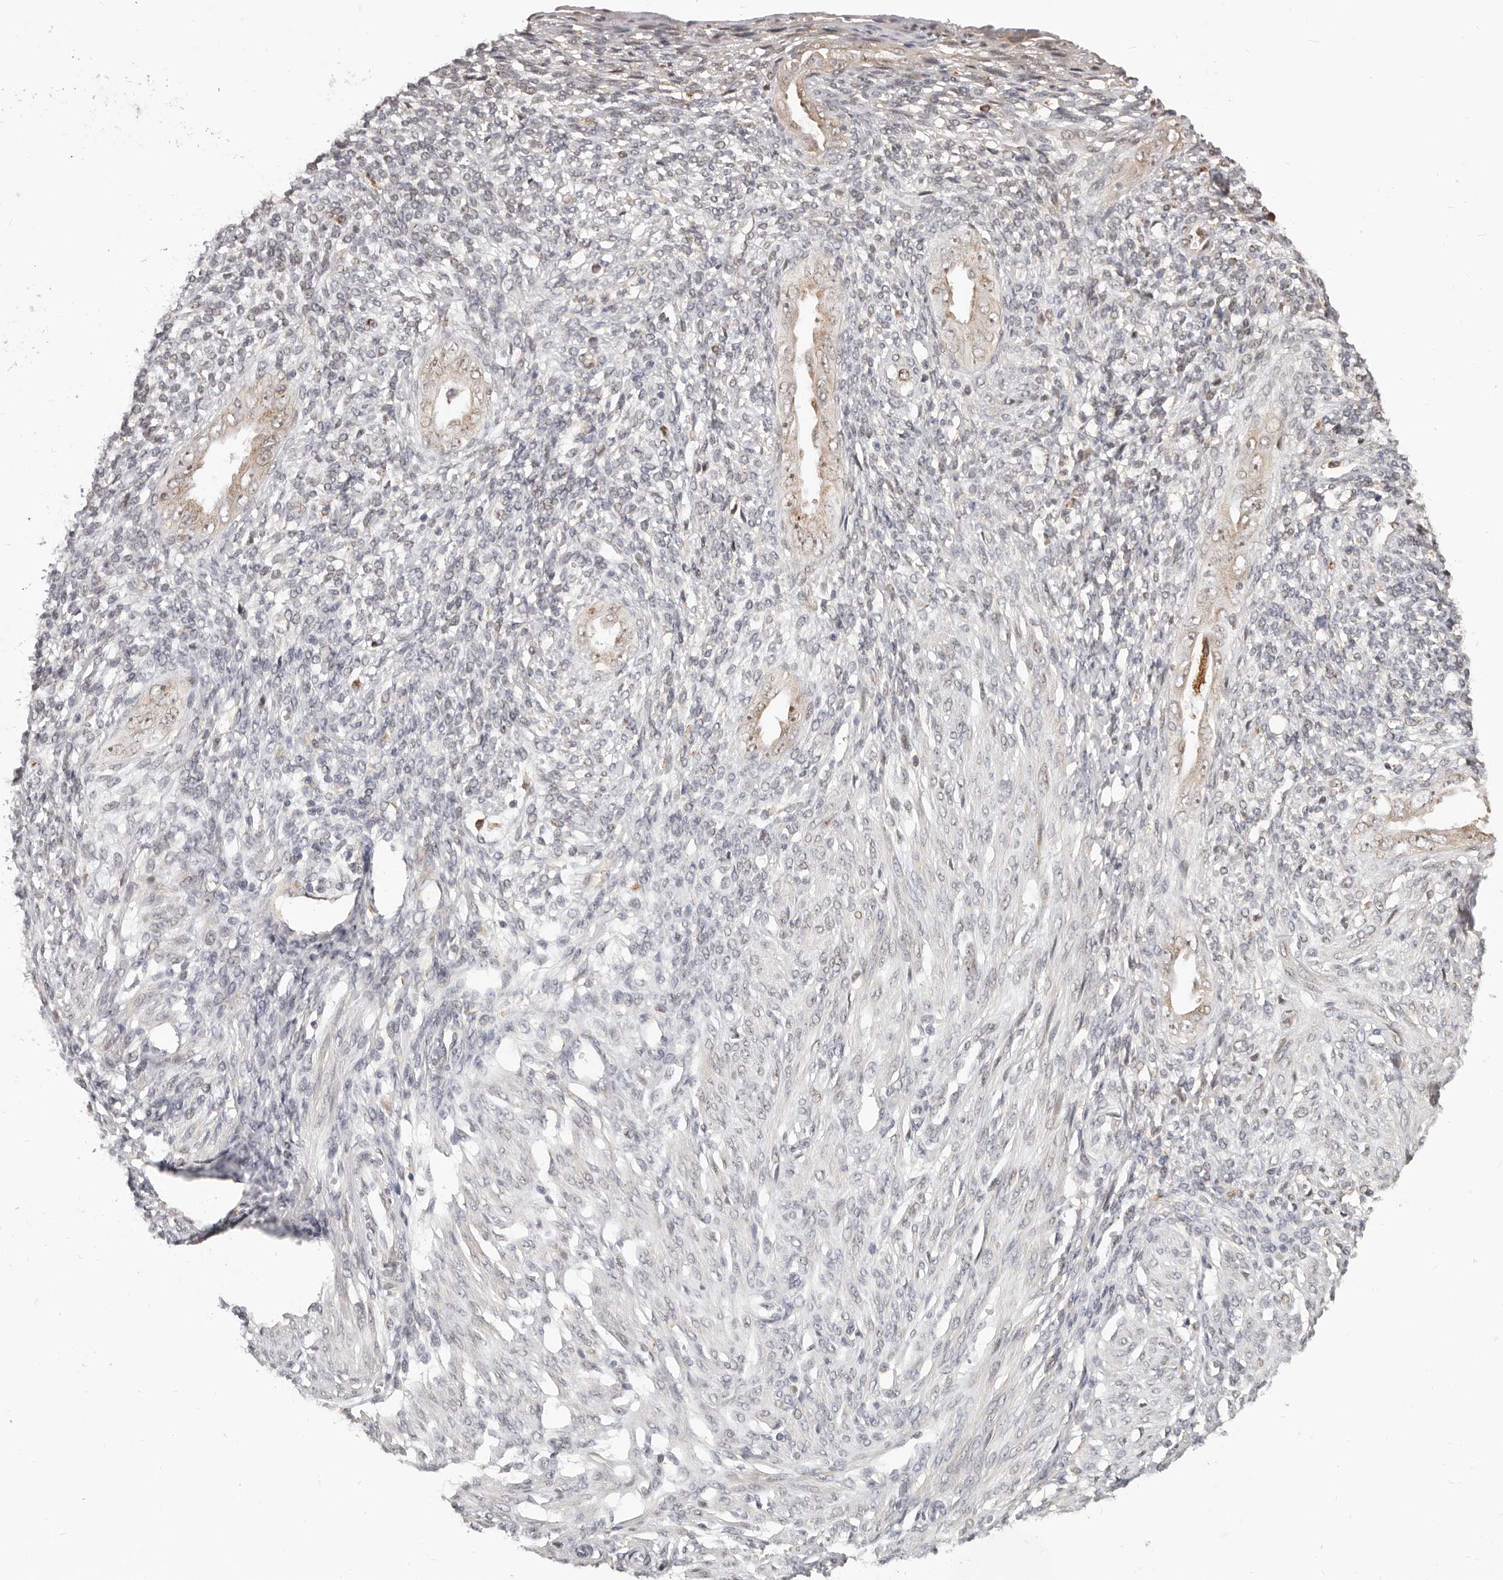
{"staining": {"intensity": "weak", "quantity": "<25%", "location": "cytoplasmic/membranous"}, "tissue": "endometrium", "cell_type": "Cells in endometrial stroma", "image_type": "normal", "snomed": [{"axis": "morphology", "description": "Normal tissue, NOS"}, {"axis": "topography", "description": "Endometrium"}], "caption": "The micrograph reveals no staining of cells in endometrial stroma in normal endometrium. (Stains: DAB immunohistochemistry (IHC) with hematoxylin counter stain, Microscopy: brightfield microscopy at high magnification).", "gene": "ZRANB1", "patient": {"sex": "female", "age": 66}}